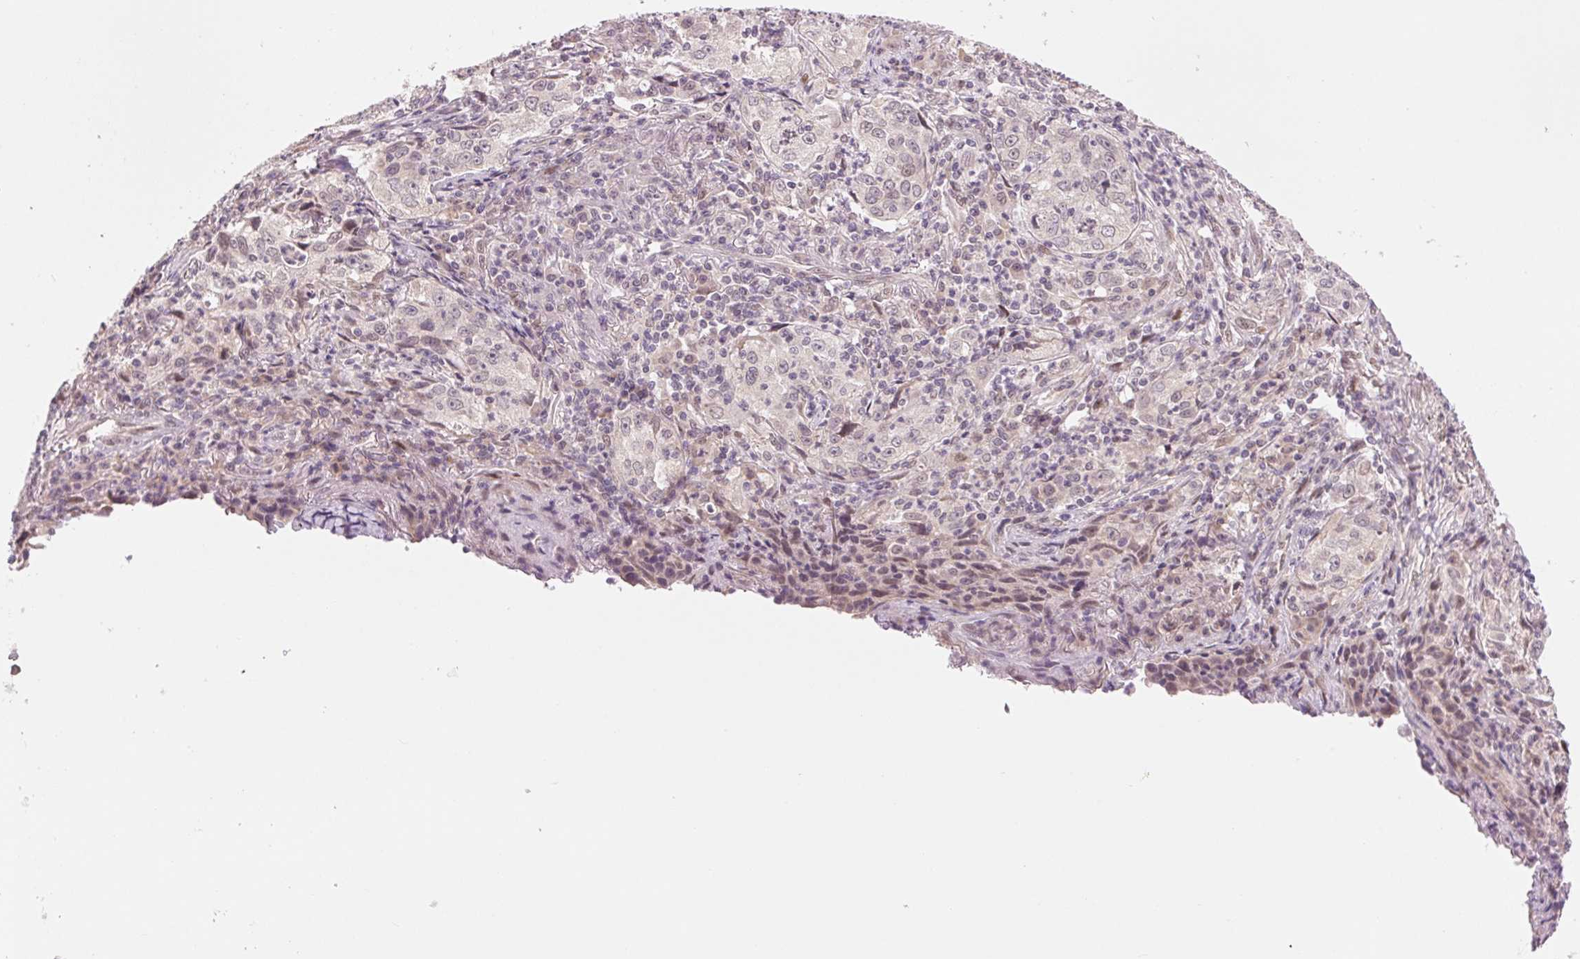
{"staining": {"intensity": "negative", "quantity": "none", "location": "none"}, "tissue": "lung cancer", "cell_type": "Tumor cells", "image_type": "cancer", "snomed": [{"axis": "morphology", "description": "Squamous cell carcinoma, NOS"}, {"axis": "topography", "description": "Lung"}], "caption": "DAB immunohistochemical staining of lung cancer (squamous cell carcinoma) displays no significant staining in tumor cells.", "gene": "ERI3", "patient": {"sex": "male", "age": 71}}